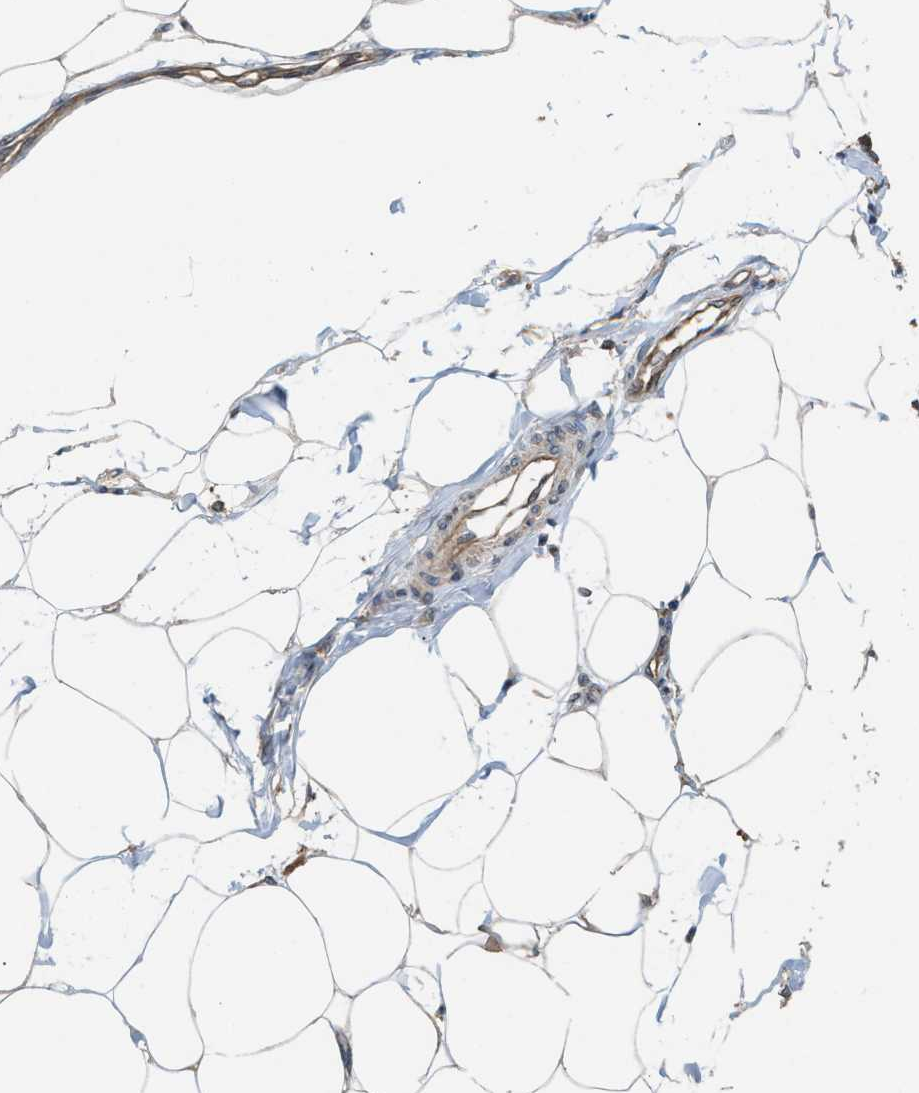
{"staining": {"intensity": "weak", "quantity": ">75%", "location": "cytoplasmic/membranous"}, "tissue": "adipose tissue", "cell_type": "Adipocytes", "image_type": "normal", "snomed": [{"axis": "morphology", "description": "Normal tissue, NOS"}, {"axis": "morphology", "description": "Adenocarcinoma, NOS"}, {"axis": "topography", "description": "Colon"}, {"axis": "topography", "description": "Peripheral nerve tissue"}], "caption": "Adipose tissue stained with IHC shows weak cytoplasmic/membranous positivity in about >75% of adipocytes.", "gene": "MFSD6", "patient": {"sex": "male", "age": 14}}